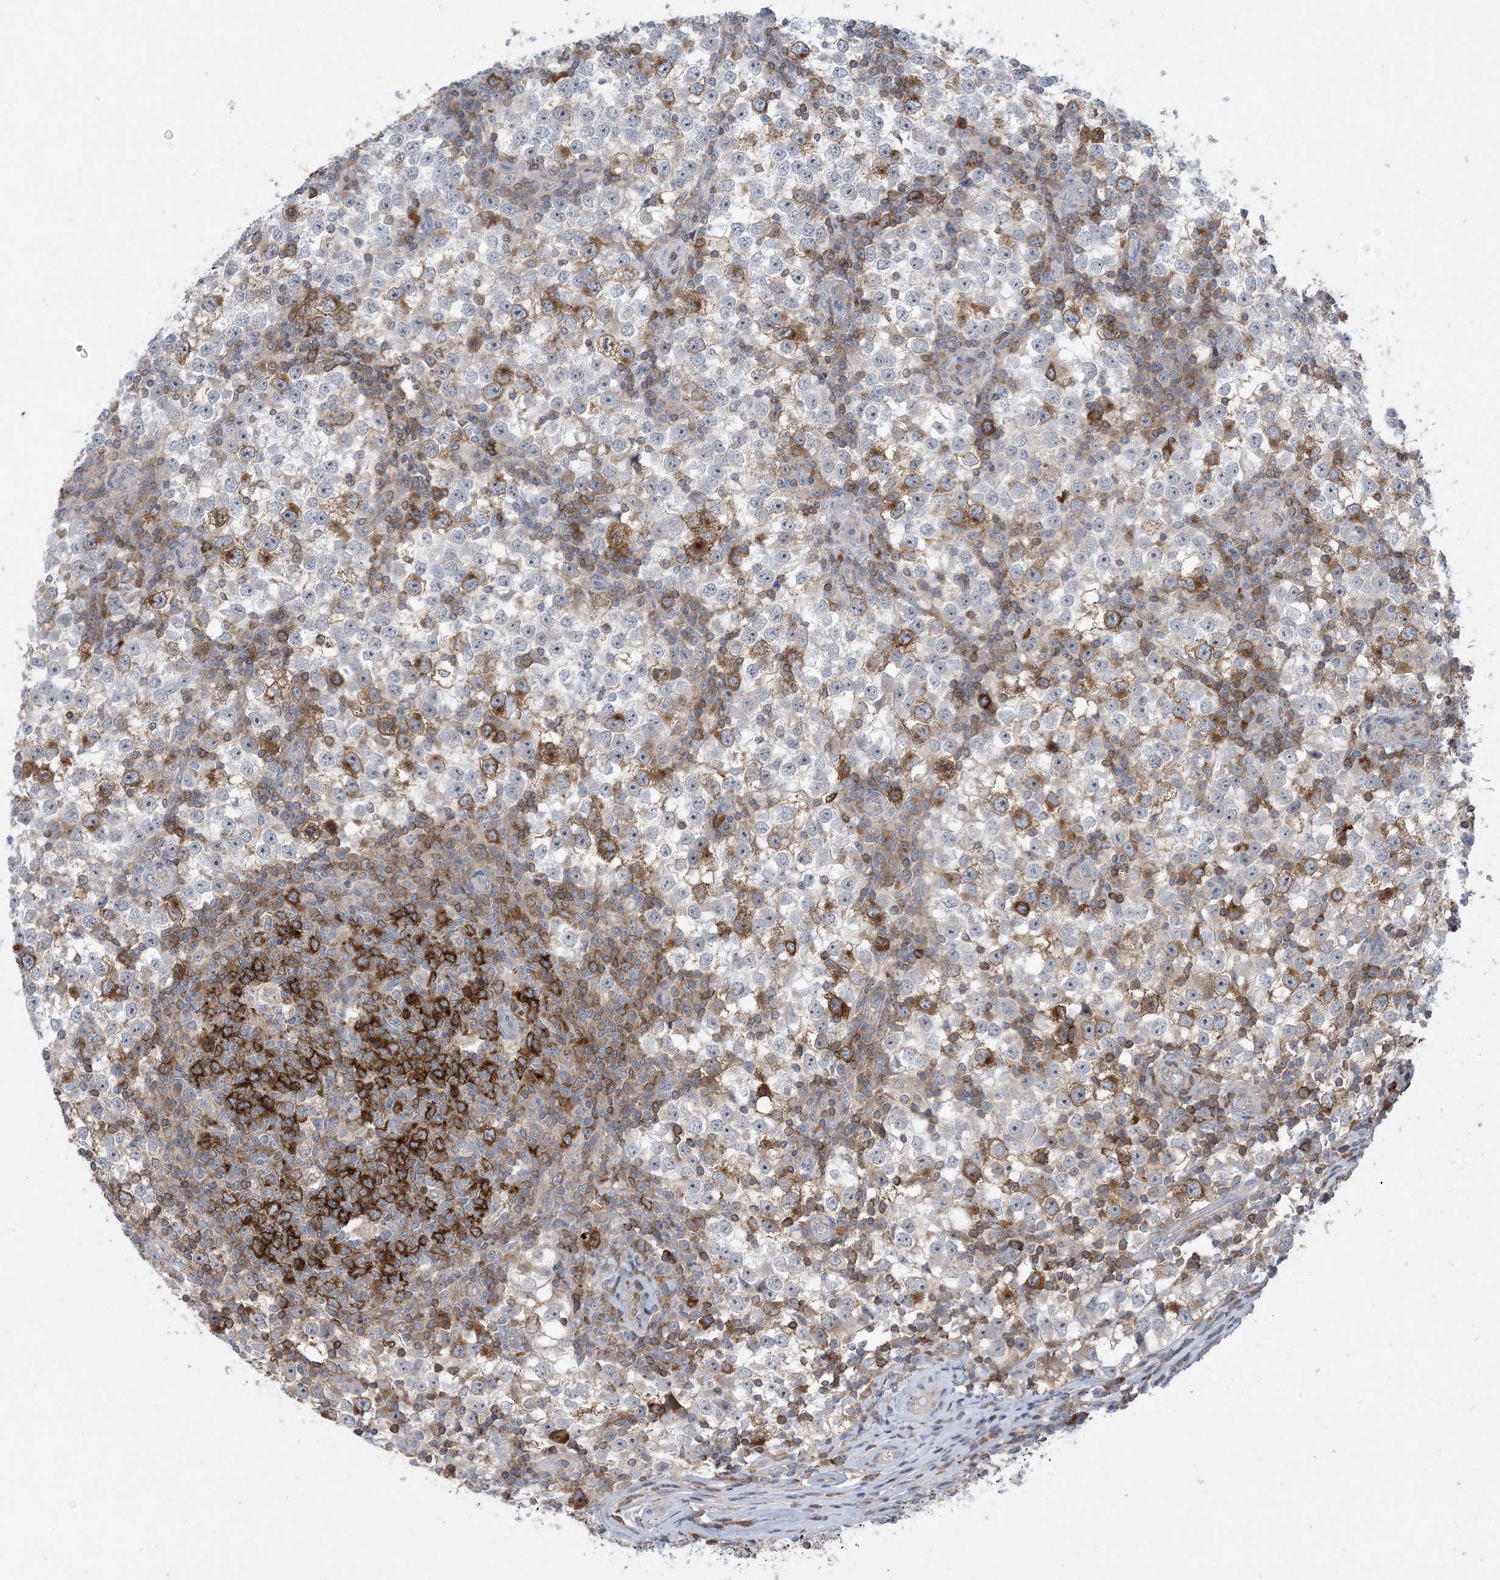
{"staining": {"intensity": "moderate", "quantity": "<25%", "location": "cytoplasmic/membranous"}, "tissue": "testis cancer", "cell_type": "Tumor cells", "image_type": "cancer", "snomed": [{"axis": "morphology", "description": "Seminoma, NOS"}, {"axis": "topography", "description": "Testis"}], "caption": "Immunohistochemistry of human testis cancer demonstrates low levels of moderate cytoplasmic/membranous positivity in about <25% of tumor cells. Nuclei are stained in blue.", "gene": "AOC1", "patient": {"sex": "male", "age": 65}}